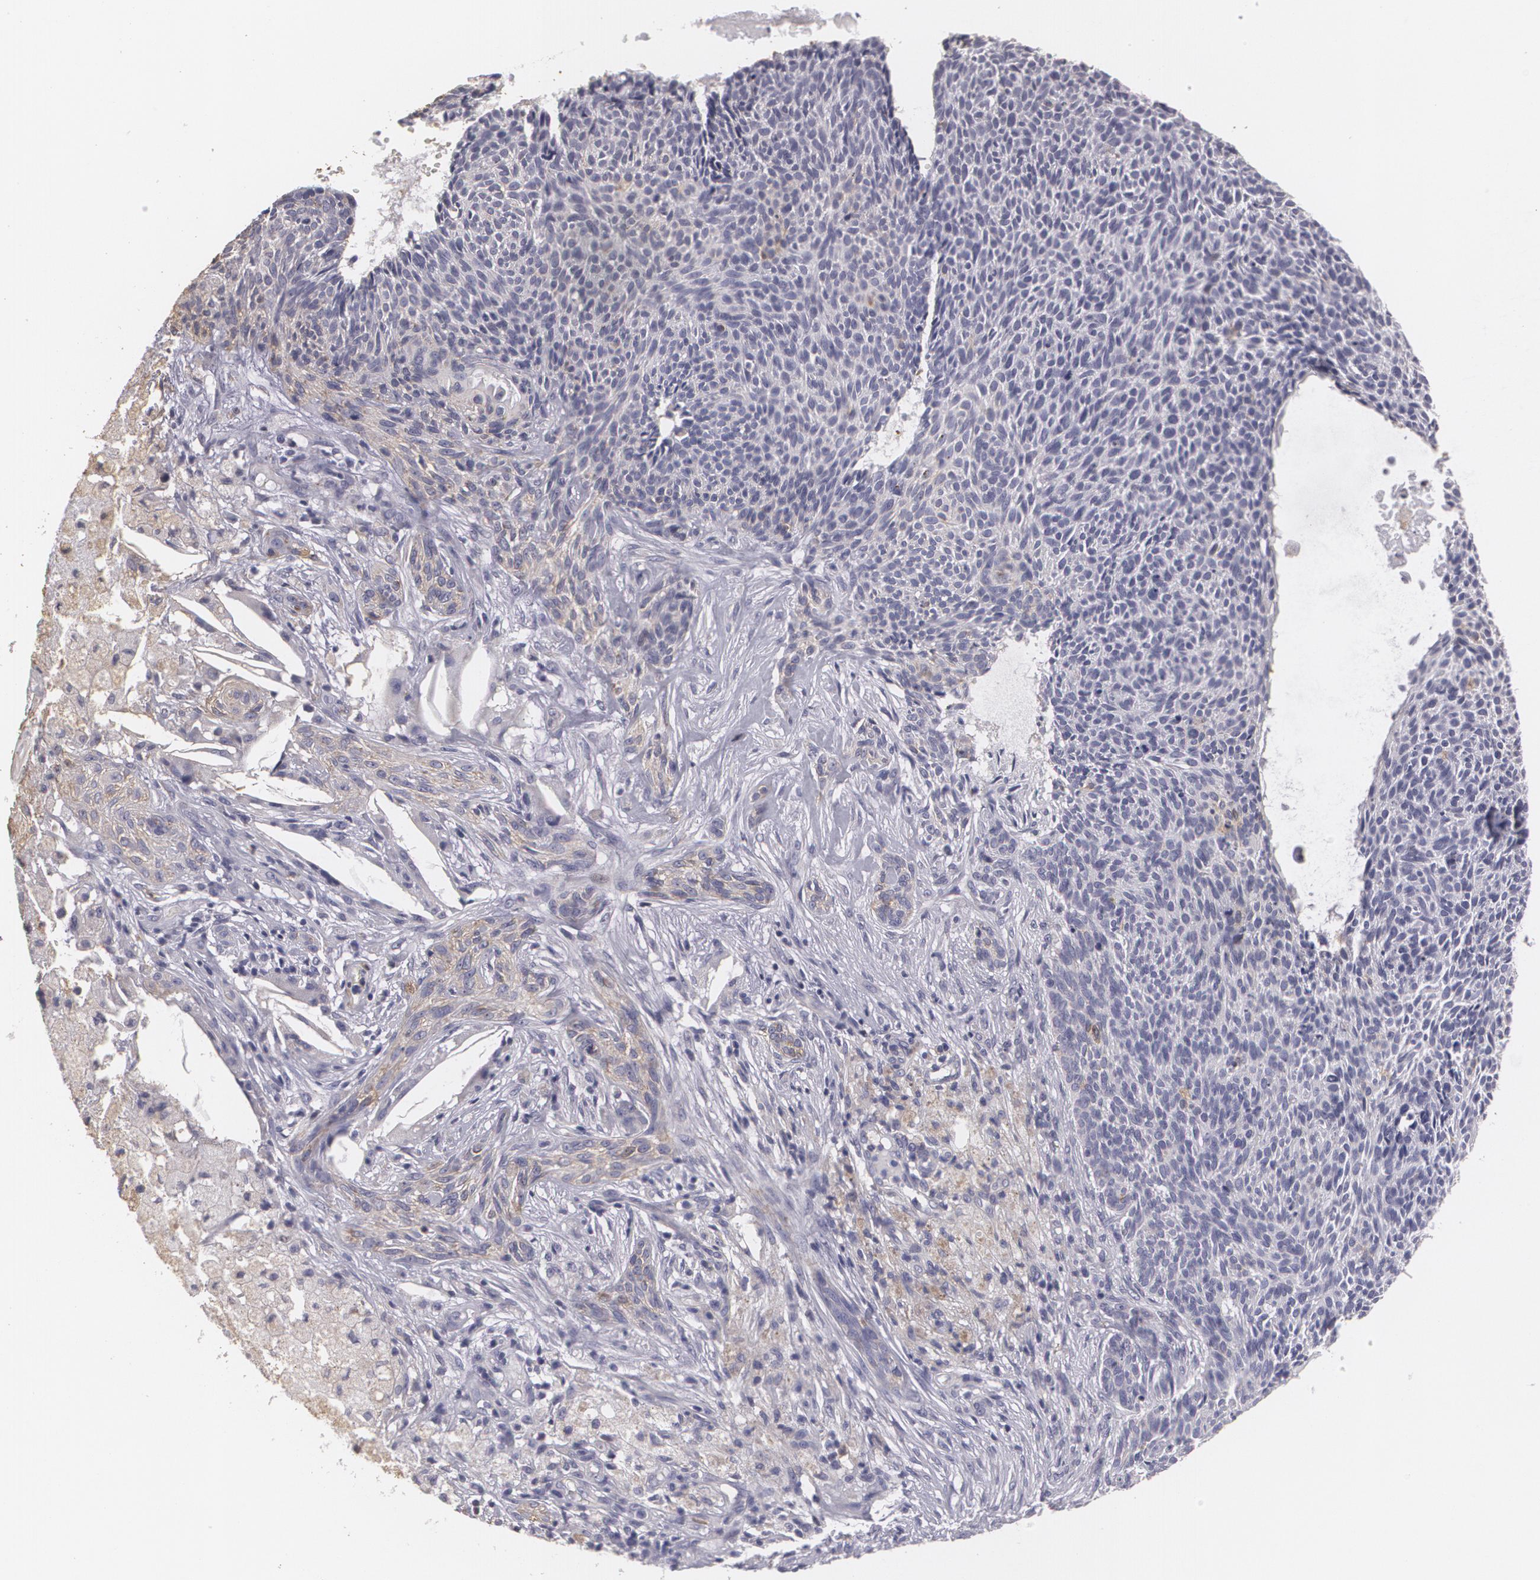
{"staining": {"intensity": "weak", "quantity": "25%-75%", "location": "cytoplasmic/membranous"}, "tissue": "skin cancer", "cell_type": "Tumor cells", "image_type": "cancer", "snomed": [{"axis": "morphology", "description": "Basal cell carcinoma"}, {"axis": "topography", "description": "Skin"}], "caption": "High-magnification brightfield microscopy of skin basal cell carcinoma stained with DAB (3,3'-diaminobenzidine) (brown) and counterstained with hematoxylin (blue). tumor cells exhibit weak cytoplasmic/membranous positivity is seen in approximately25%-75% of cells.", "gene": "KCNA4", "patient": {"sex": "male", "age": 84}}